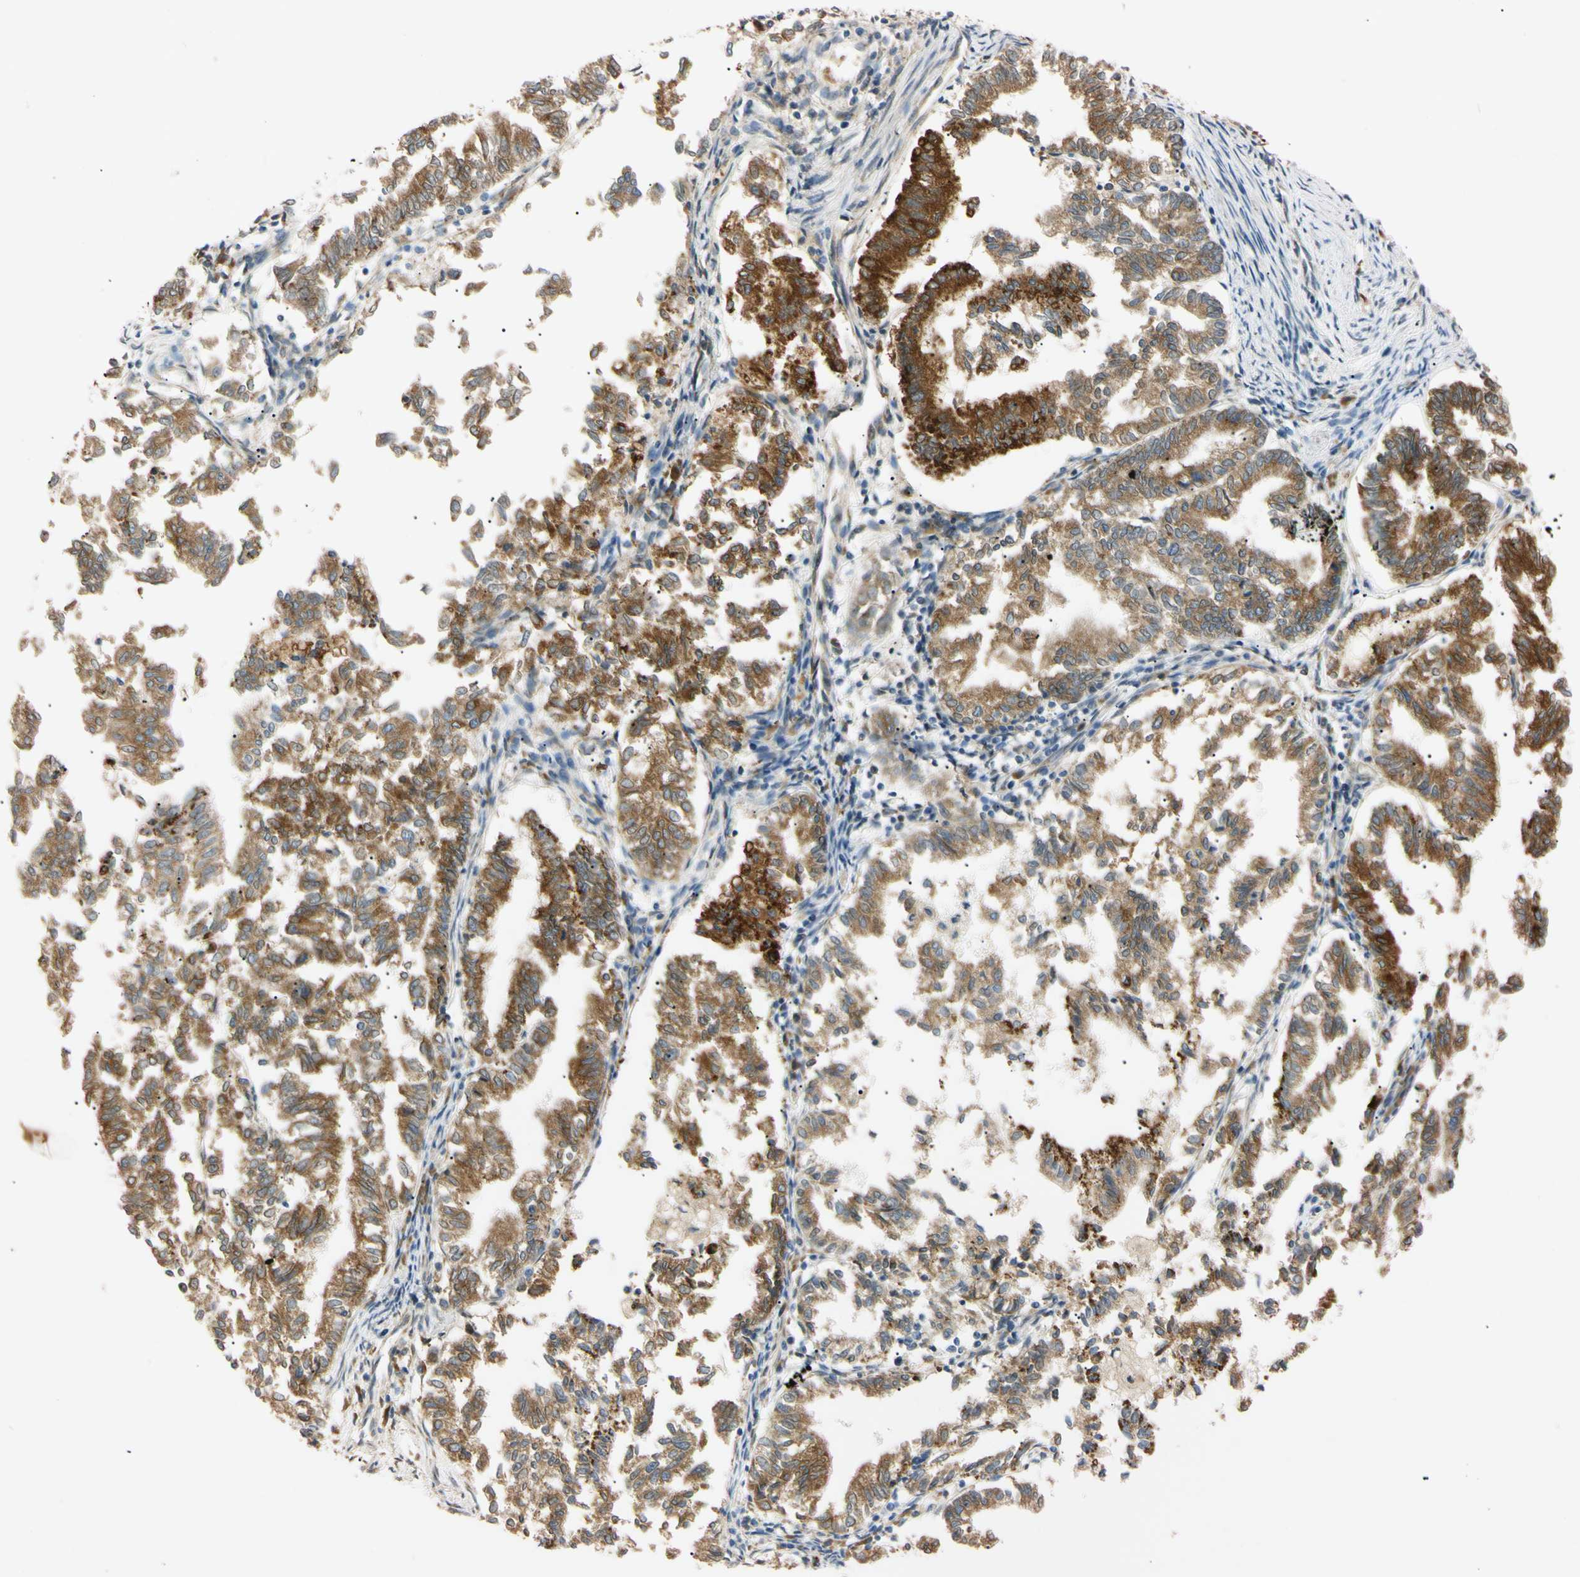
{"staining": {"intensity": "moderate", "quantity": ">75%", "location": "cytoplasmic/membranous"}, "tissue": "endometrial cancer", "cell_type": "Tumor cells", "image_type": "cancer", "snomed": [{"axis": "morphology", "description": "Necrosis, NOS"}, {"axis": "morphology", "description": "Adenocarcinoma, NOS"}, {"axis": "topography", "description": "Endometrium"}], "caption": "IHC (DAB (3,3'-diaminobenzidine)) staining of endometrial cancer (adenocarcinoma) displays moderate cytoplasmic/membranous protein staining in about >75% of tumor cells.", "gene": "IER3IP1", "patient": {"sex": "female", "age": 79}}